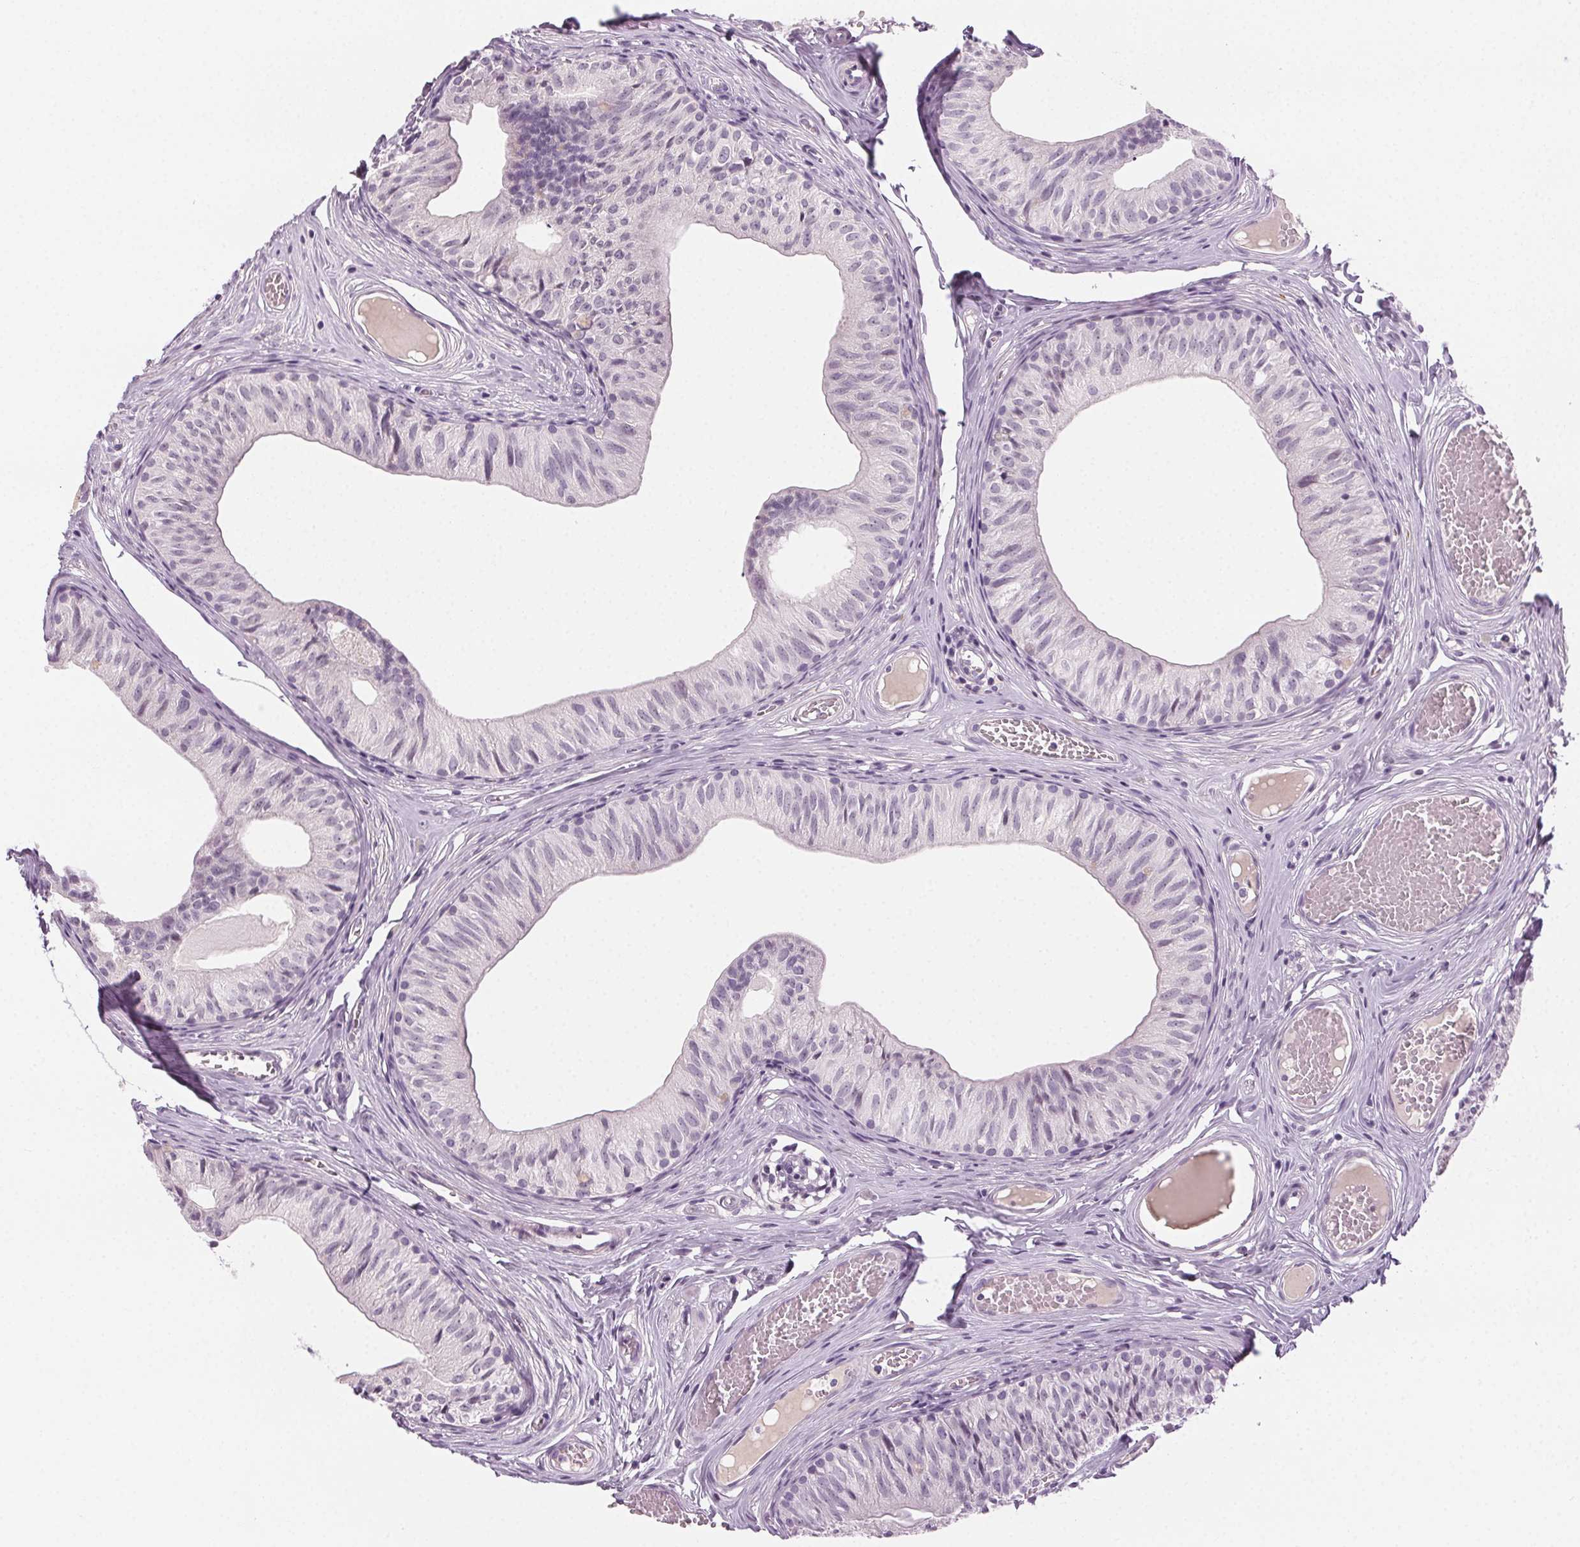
{"staining": {"intensity": "negative", "quantity": "none", "location": "none"}, "tissue": "epididymis", "cell_type": "Glandular cells", "image_type": "normal", "snomed": [{"axis": "morphology", "description": "Normal tissue, NOS"}, {"axis": "topography", "description": "Epididymis"}], "caption": "There is no significant positivity in glandular cells of epididymis. The staining was performed using DAB to visualize the protein expression in brown, while the nuclei were stained in blue with hematoxylin (Magnification: 20x).", "gene": "HSF5", "patient": {"sex": "male", "age": 25}}